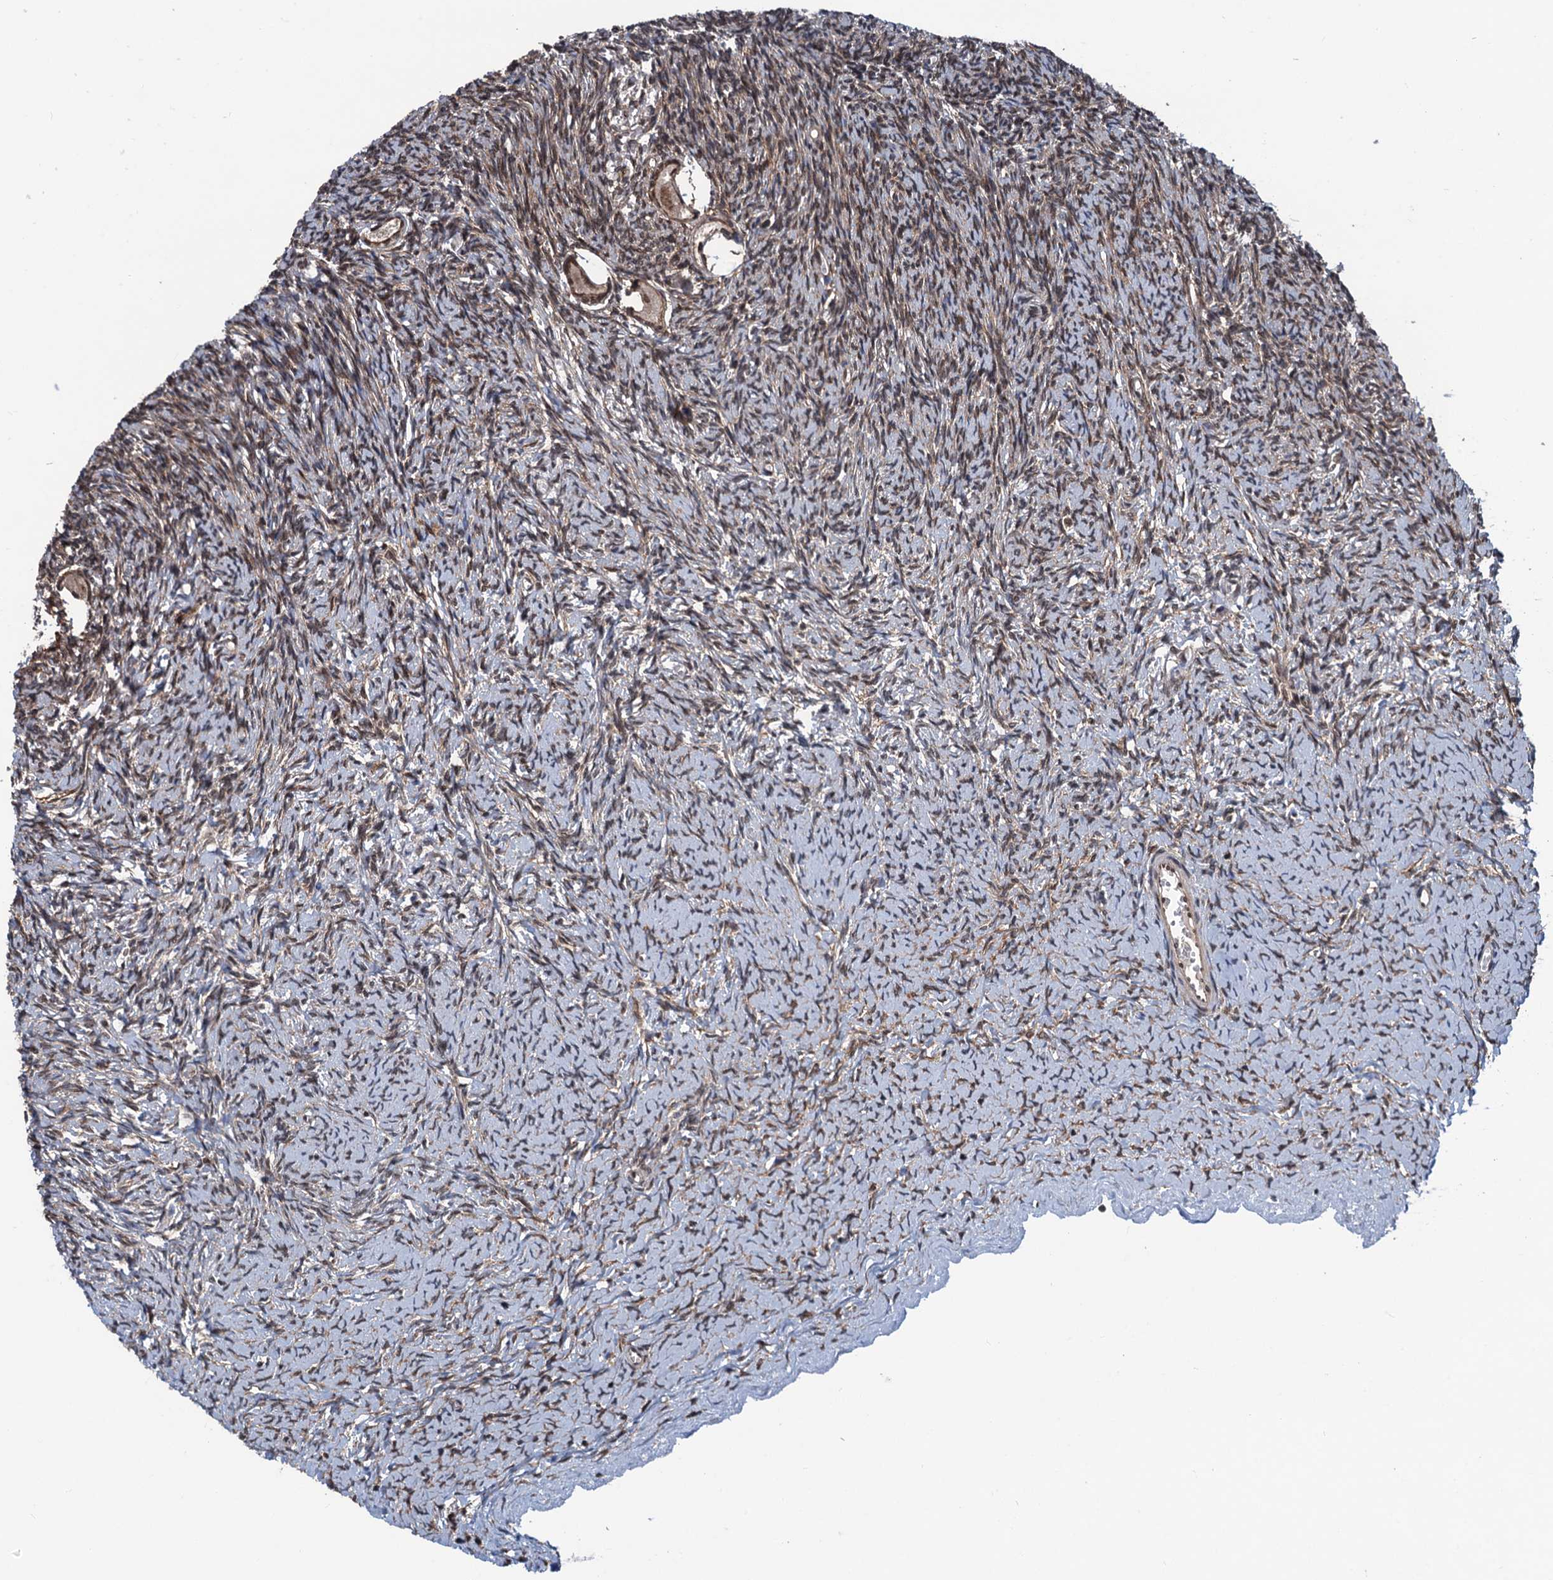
{"staining": {"intensity": "moderate", "quantity": ">75%", "location": "cytoplasmic/membranous,nuclear"}, "tissue": "ovary", "cell_type": "Follicle cells", "image_type": "normal", "snomed": [{"axis": "morphology", "description": "Normal tissue, NOS"}, {"axis": "topography", "description": "Ovary"}], "caption": "Immunohistochemistry photomicrograph of normal ovary stained for a protein (brown), which reveals medium levels of moderate cytoplasmic/membranous,nuclear staining in approximately >75% of follicle cells.", "gene": "RASSF4", "patient": {"sex": "female", "age": 39}}